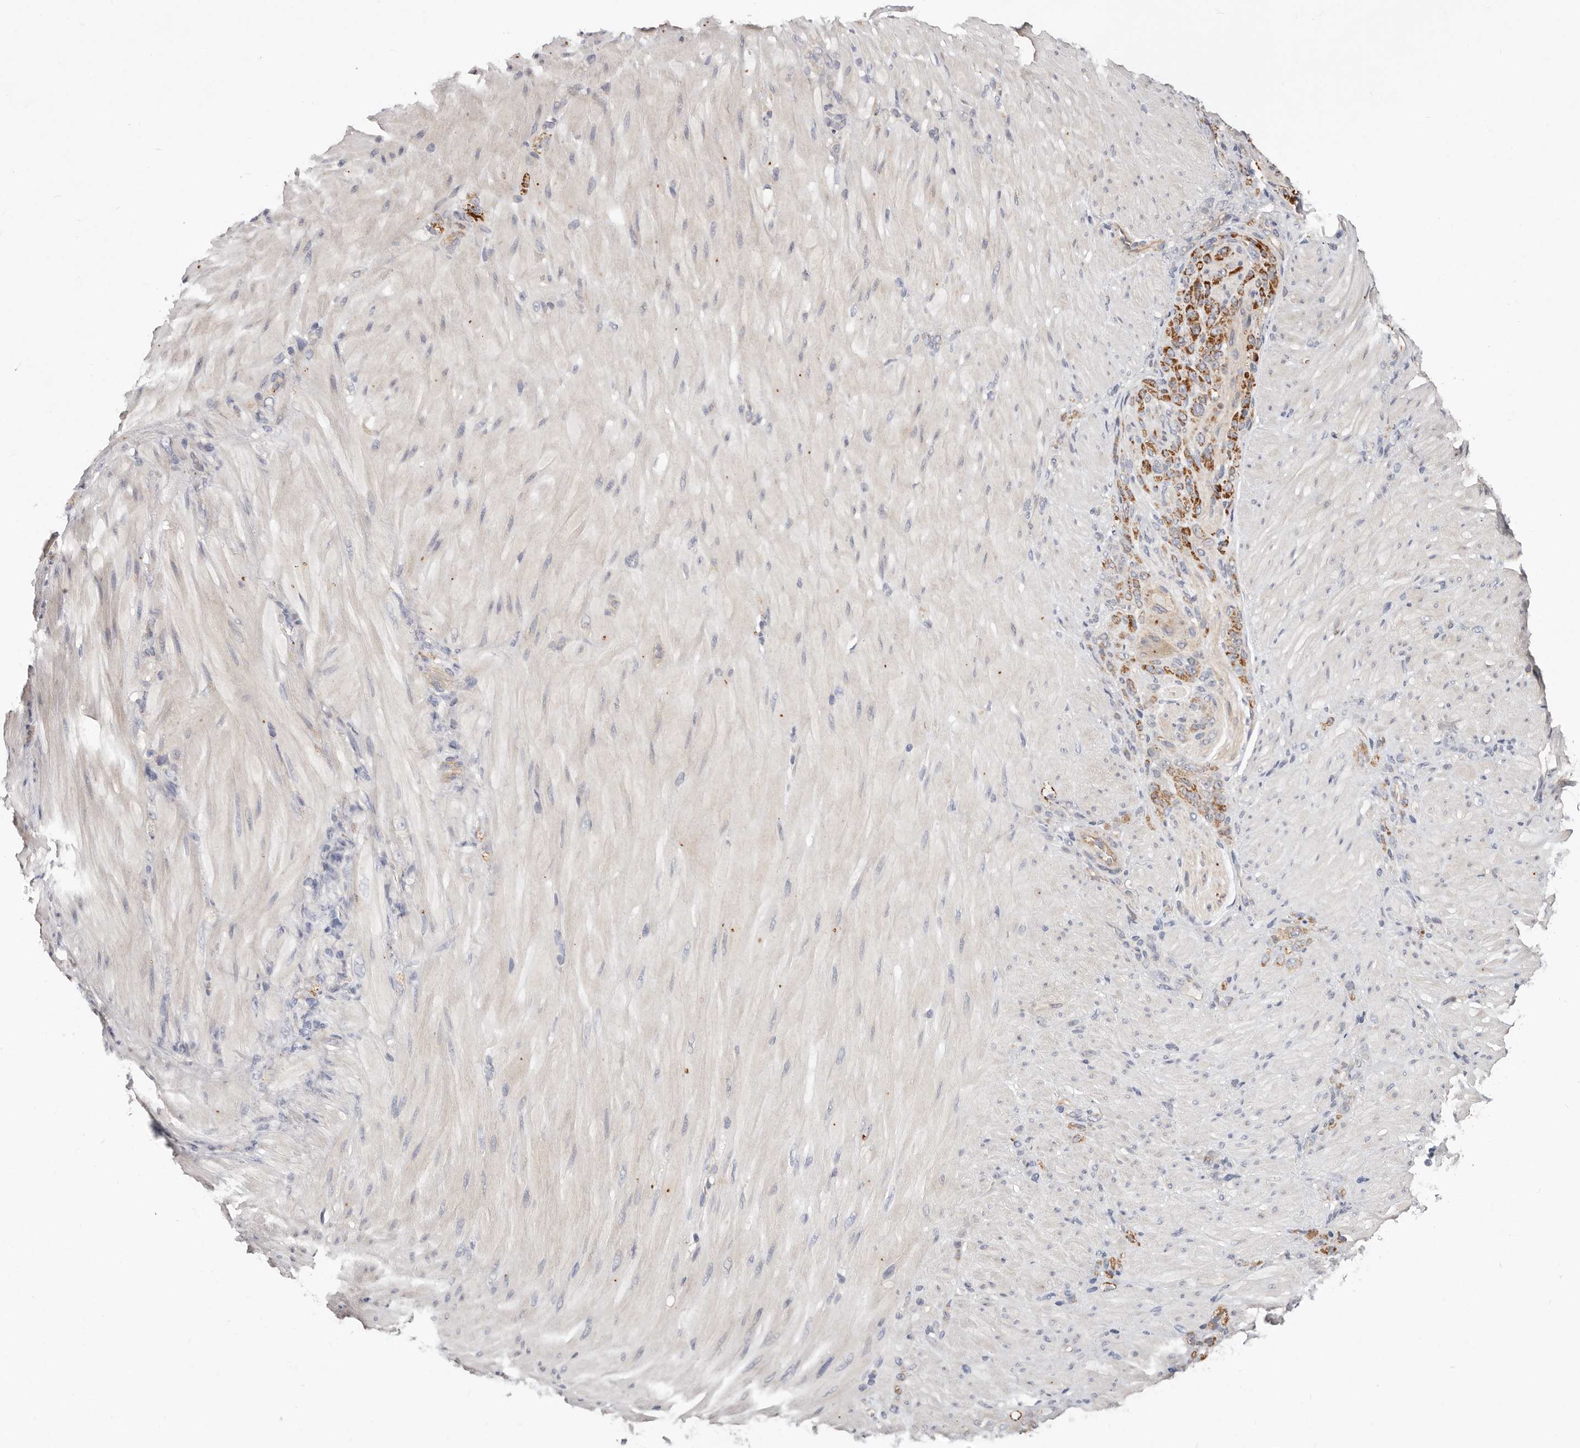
{"staining": {"intensity": "moderate", "quantity": ">75%", "location": "cytoplasmic/membranous"}, "tissue": "stomach cancer", "cell_type": "Tumor cells", "image_type": "cancer", "snomed": [{"axis": "morphology", "description": "Normal tissue, NOS"}, {"axis": "morphology", "description": "Adenocarcinoma, NOS"}, {"axis": "topography", "description": "Stomach"}], "caption": "Immunohistochemical staining of adenocarcinoma (stomach) displays moderate cytoplasmic/membranous protein expression in about >75% of tumor cells.", "gene": "THBS3", "patient": {"sex": "male", "age": 82}}